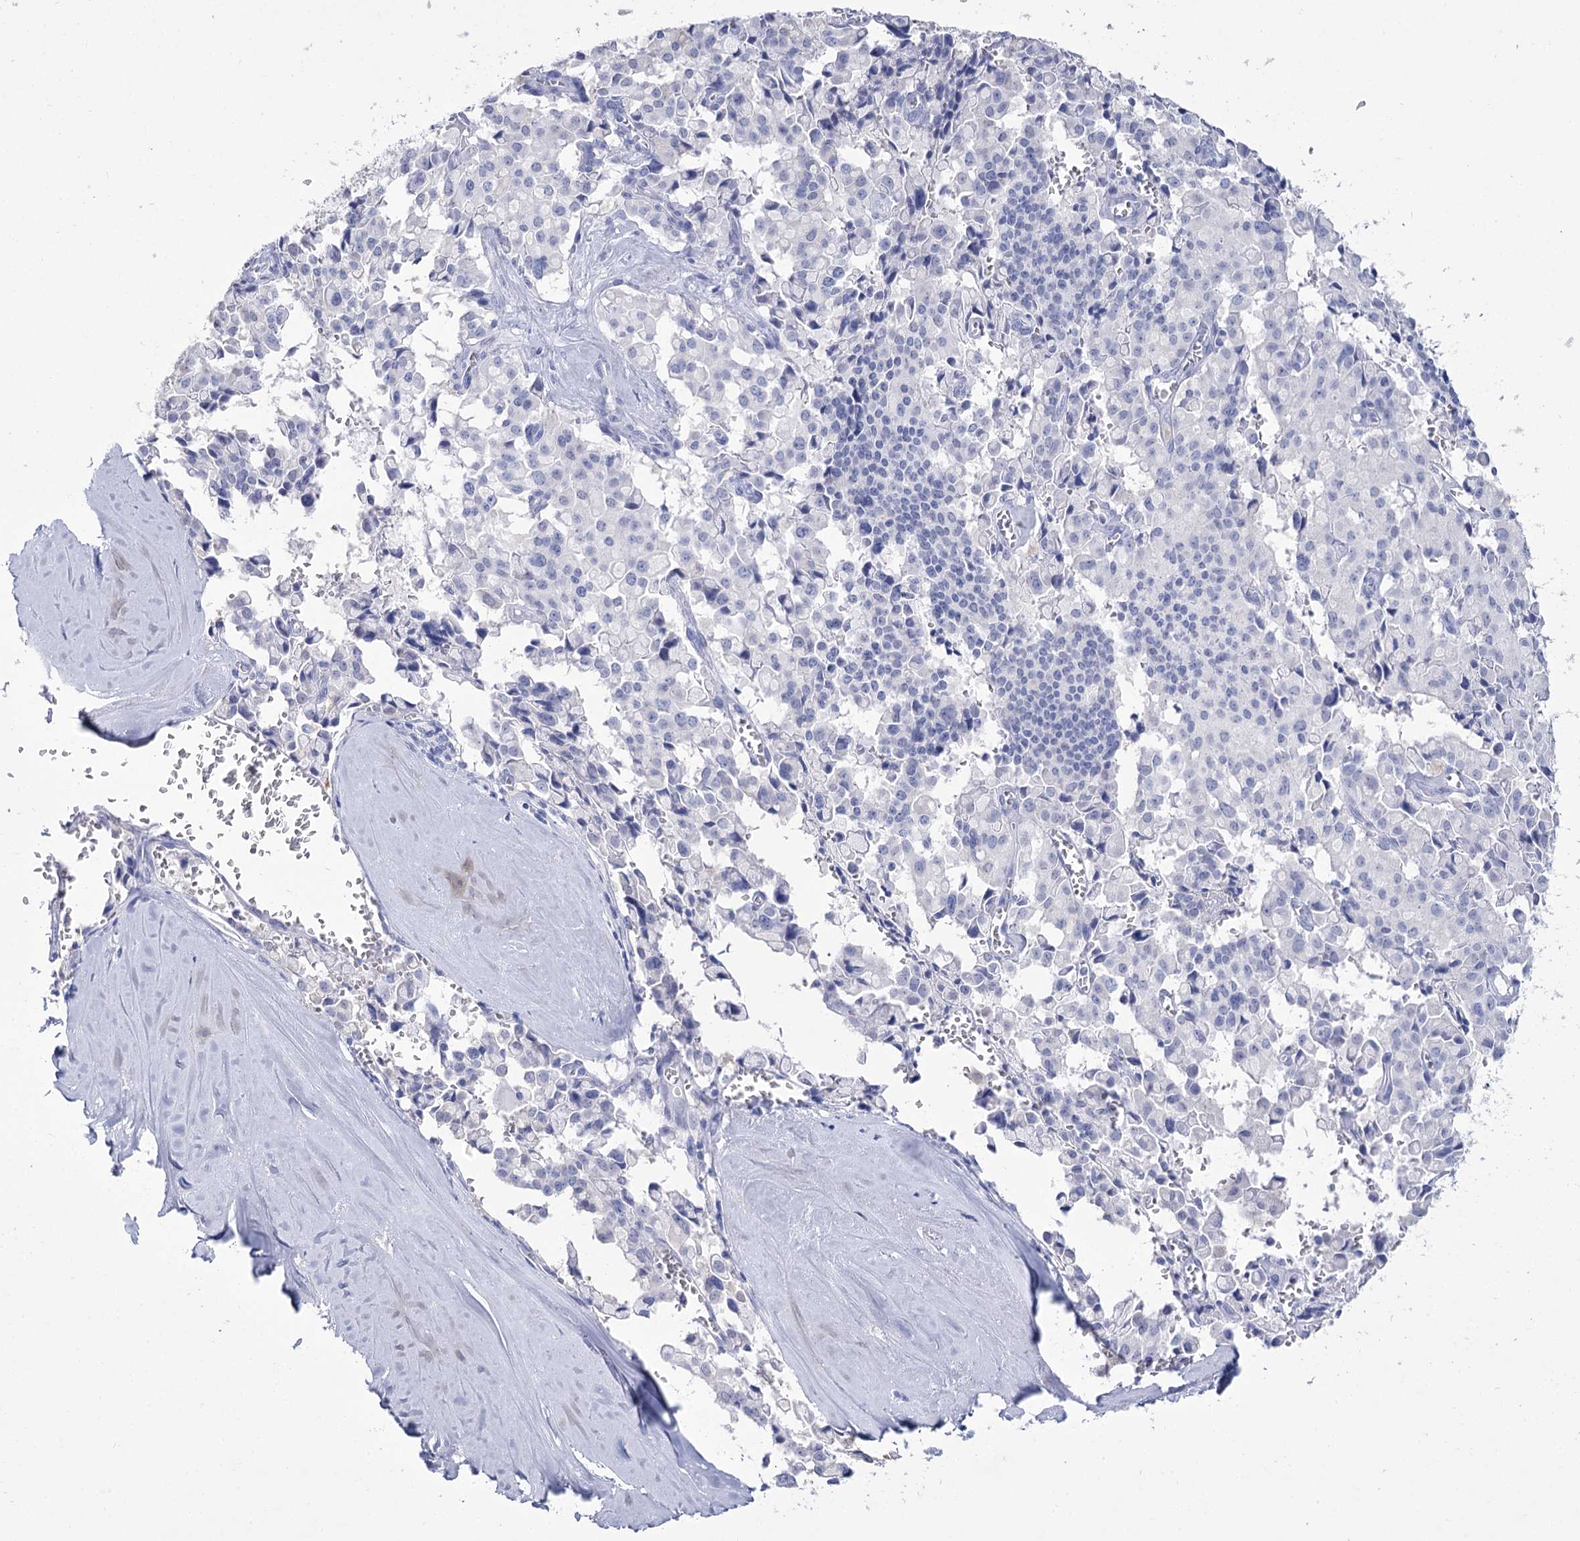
{"staining": {"intensity": "negative", "quantity": "none", "location": "none"}, "tissue": "pancreatic cancer", "cell_type": "Tumor cells", "image_type": "cancer", "snomed": [{"axis": "morphology", "description": "Adenocarcinoma, NOS"}, {"axis": "topography", "description": "Pancreas"}], "caption": "This is an immunohistochemistry (IHC) micrograph of human adenocarcinoma (pancreatic). There is no expression in tumor cells.", "gene": "RNF186", "patient": {"sex": "male", "age": 65}}